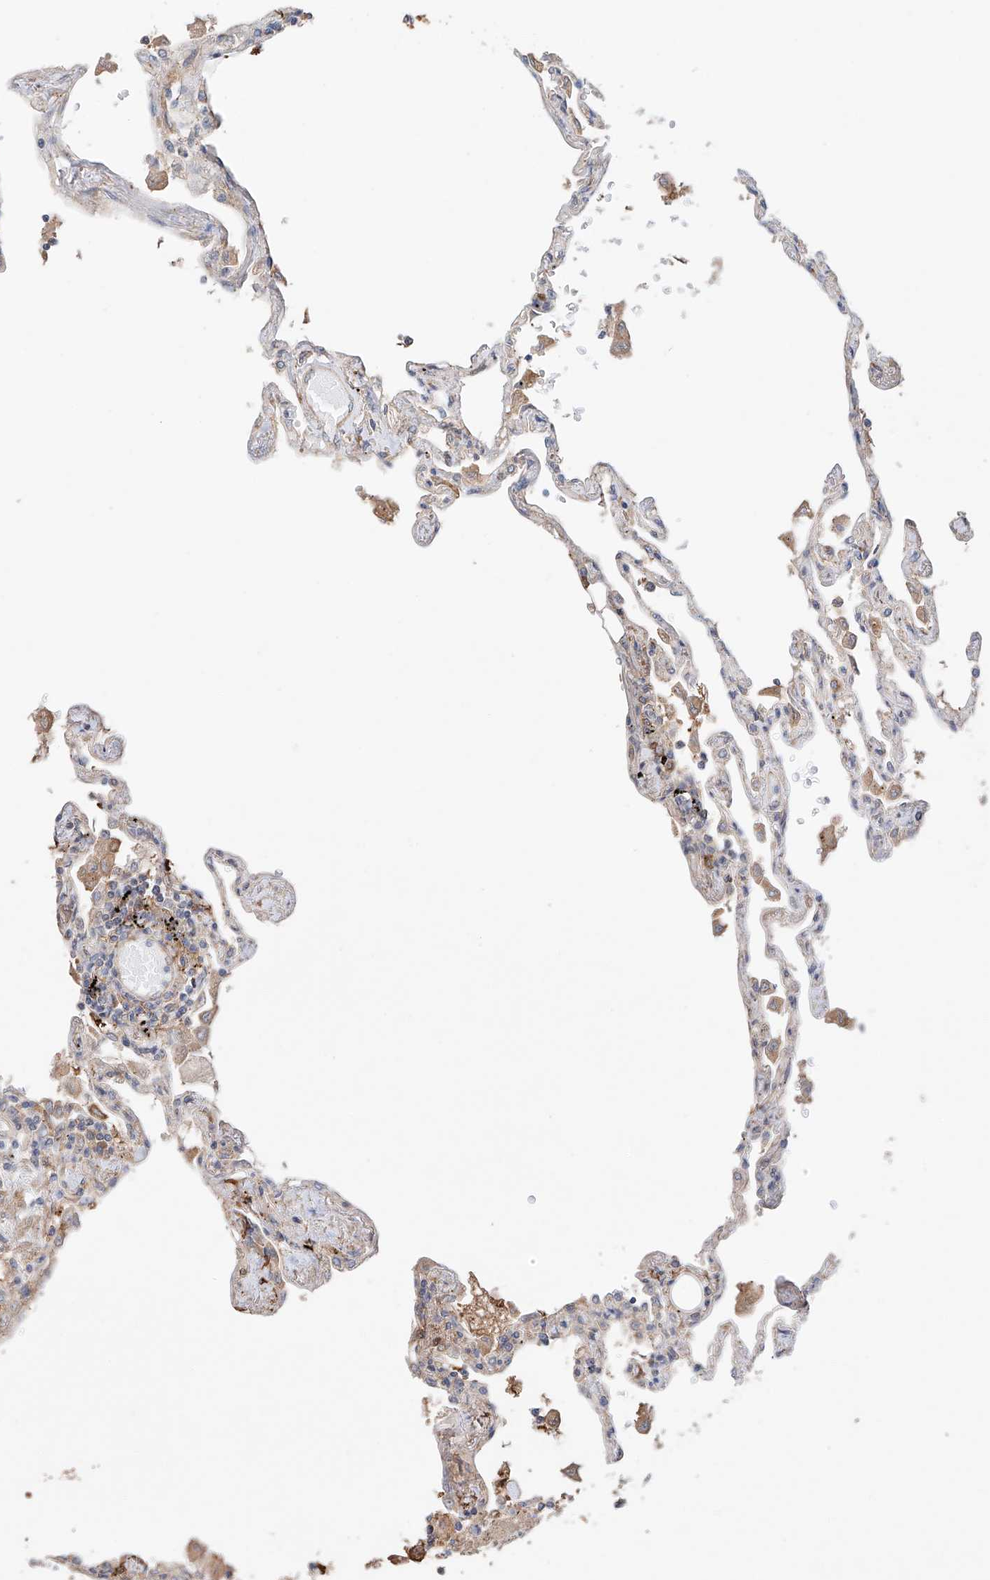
{"staining": {"intensity": "weak", "quantity": "25%-75%", "location": "cytoplasmic/membranous"}, "tissue": "lung", "cell_type": "Alveolar cells", "image_type": "normal", "snomed": [{"axis": "morphology", "description": "Normal tissue, NOS"}, {"axis": "topography", "description": "Lung"}], "caption": "Immunohistochemical staining of normal human lung displays 25%-75% levels of weak cytoplasmic/membranous protein expression in about 25%-75% of alveolar cells. Nuclei are stained in blue.", "gene": "MOSPD1", "patient": {"sex": "female", "age": 67}}